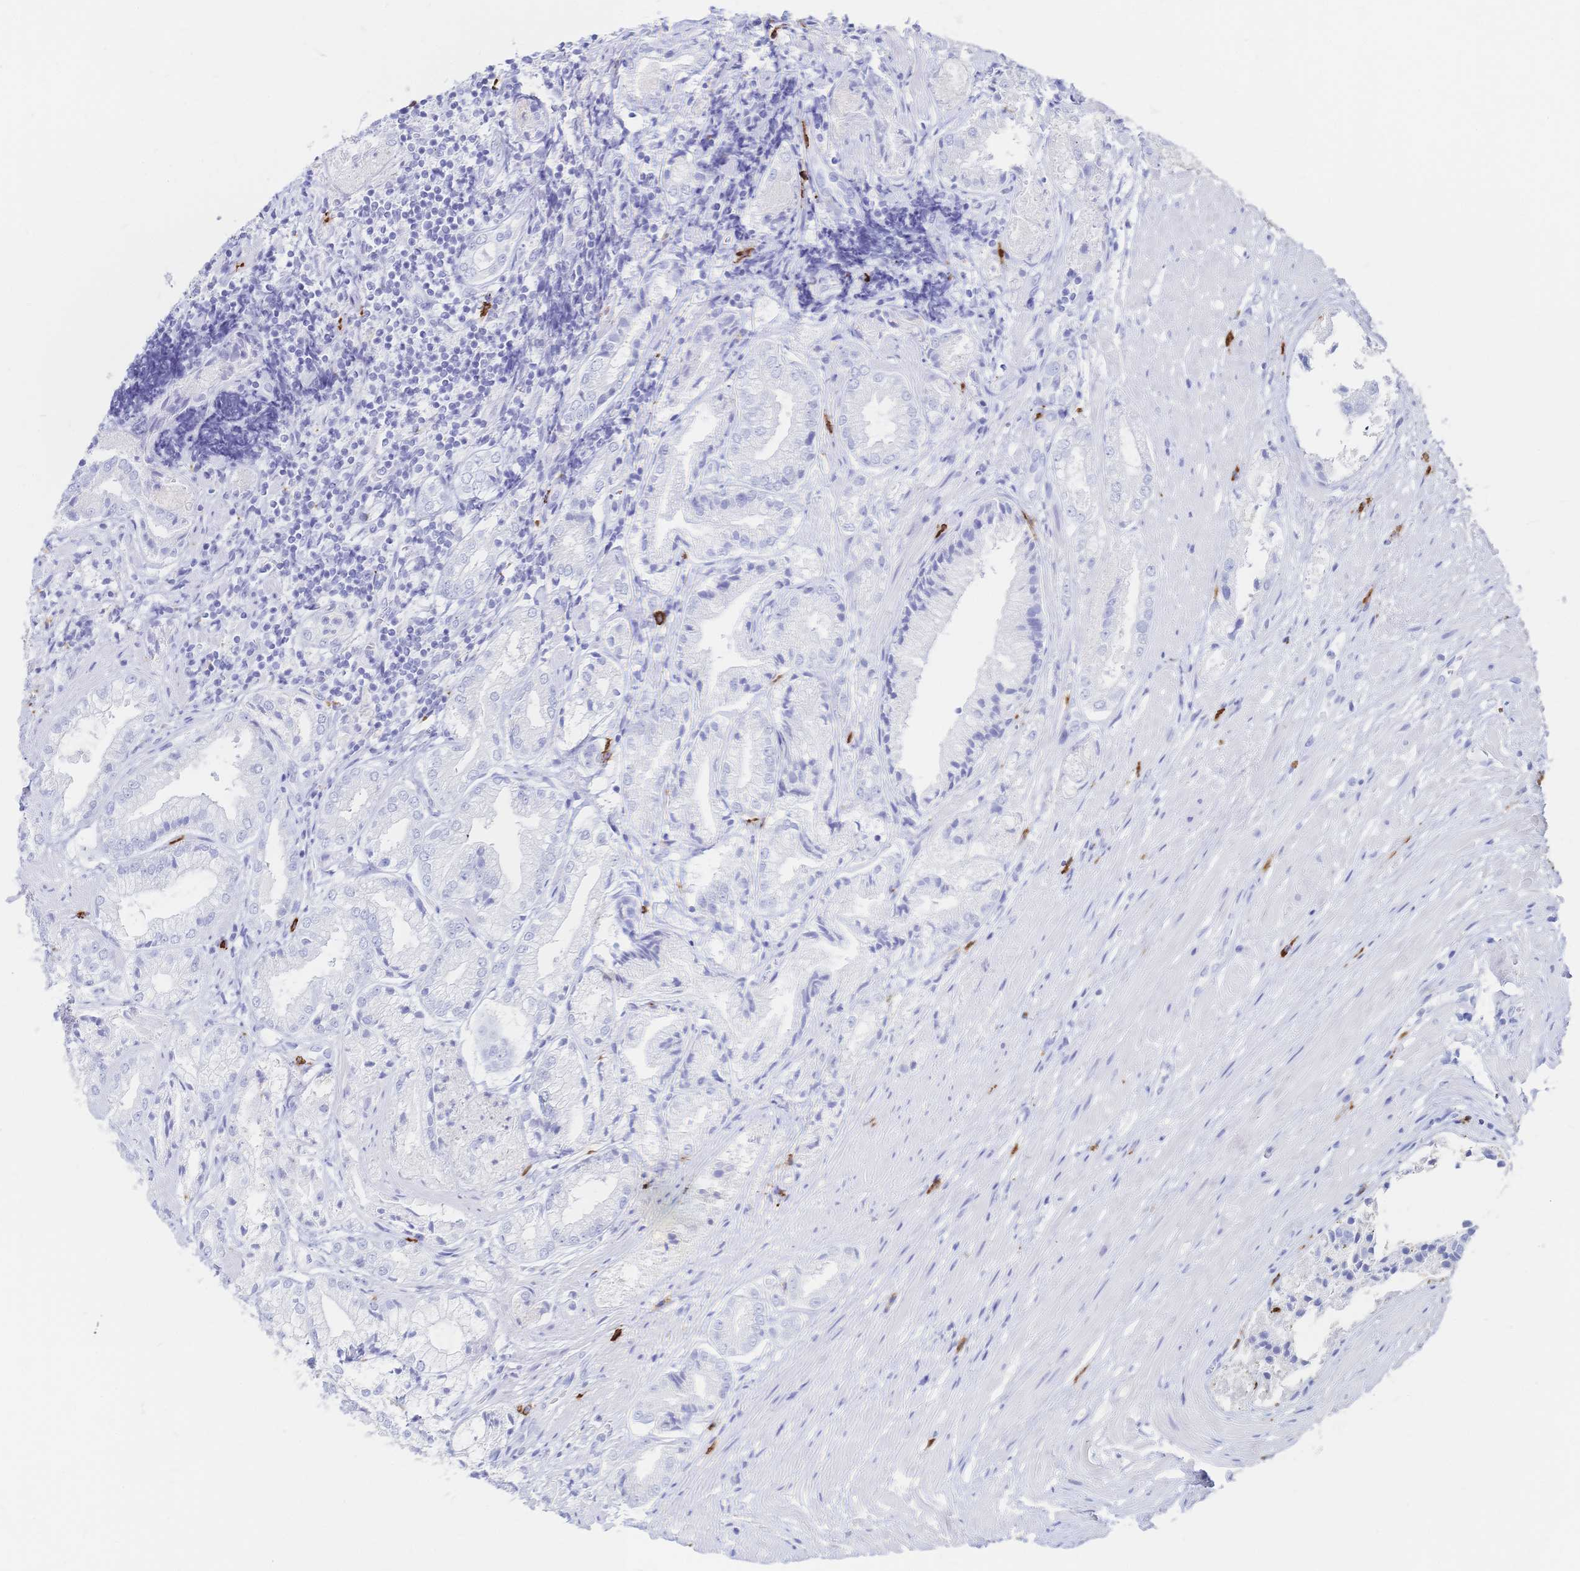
{"staining": {"intensity": "negative", "quantity": "none", "location": "none"}, "tissue": "prostate cancer", "cell_type": "Tumor cells", "image_type": "cancer", "snomed": [{"axis": "morphology", "description": "Adenocarcinoma, High grade"}, {"axis": "topography", "description": "Prostate"}], "caption": "Human high-grade adenocarcinoma (prostate) stained for a protein using immunohistochemistry (IHC) shows no staining in tumor cells.", "gene": "IL2RB", "patient": {"sex": "male", "age": 61}}